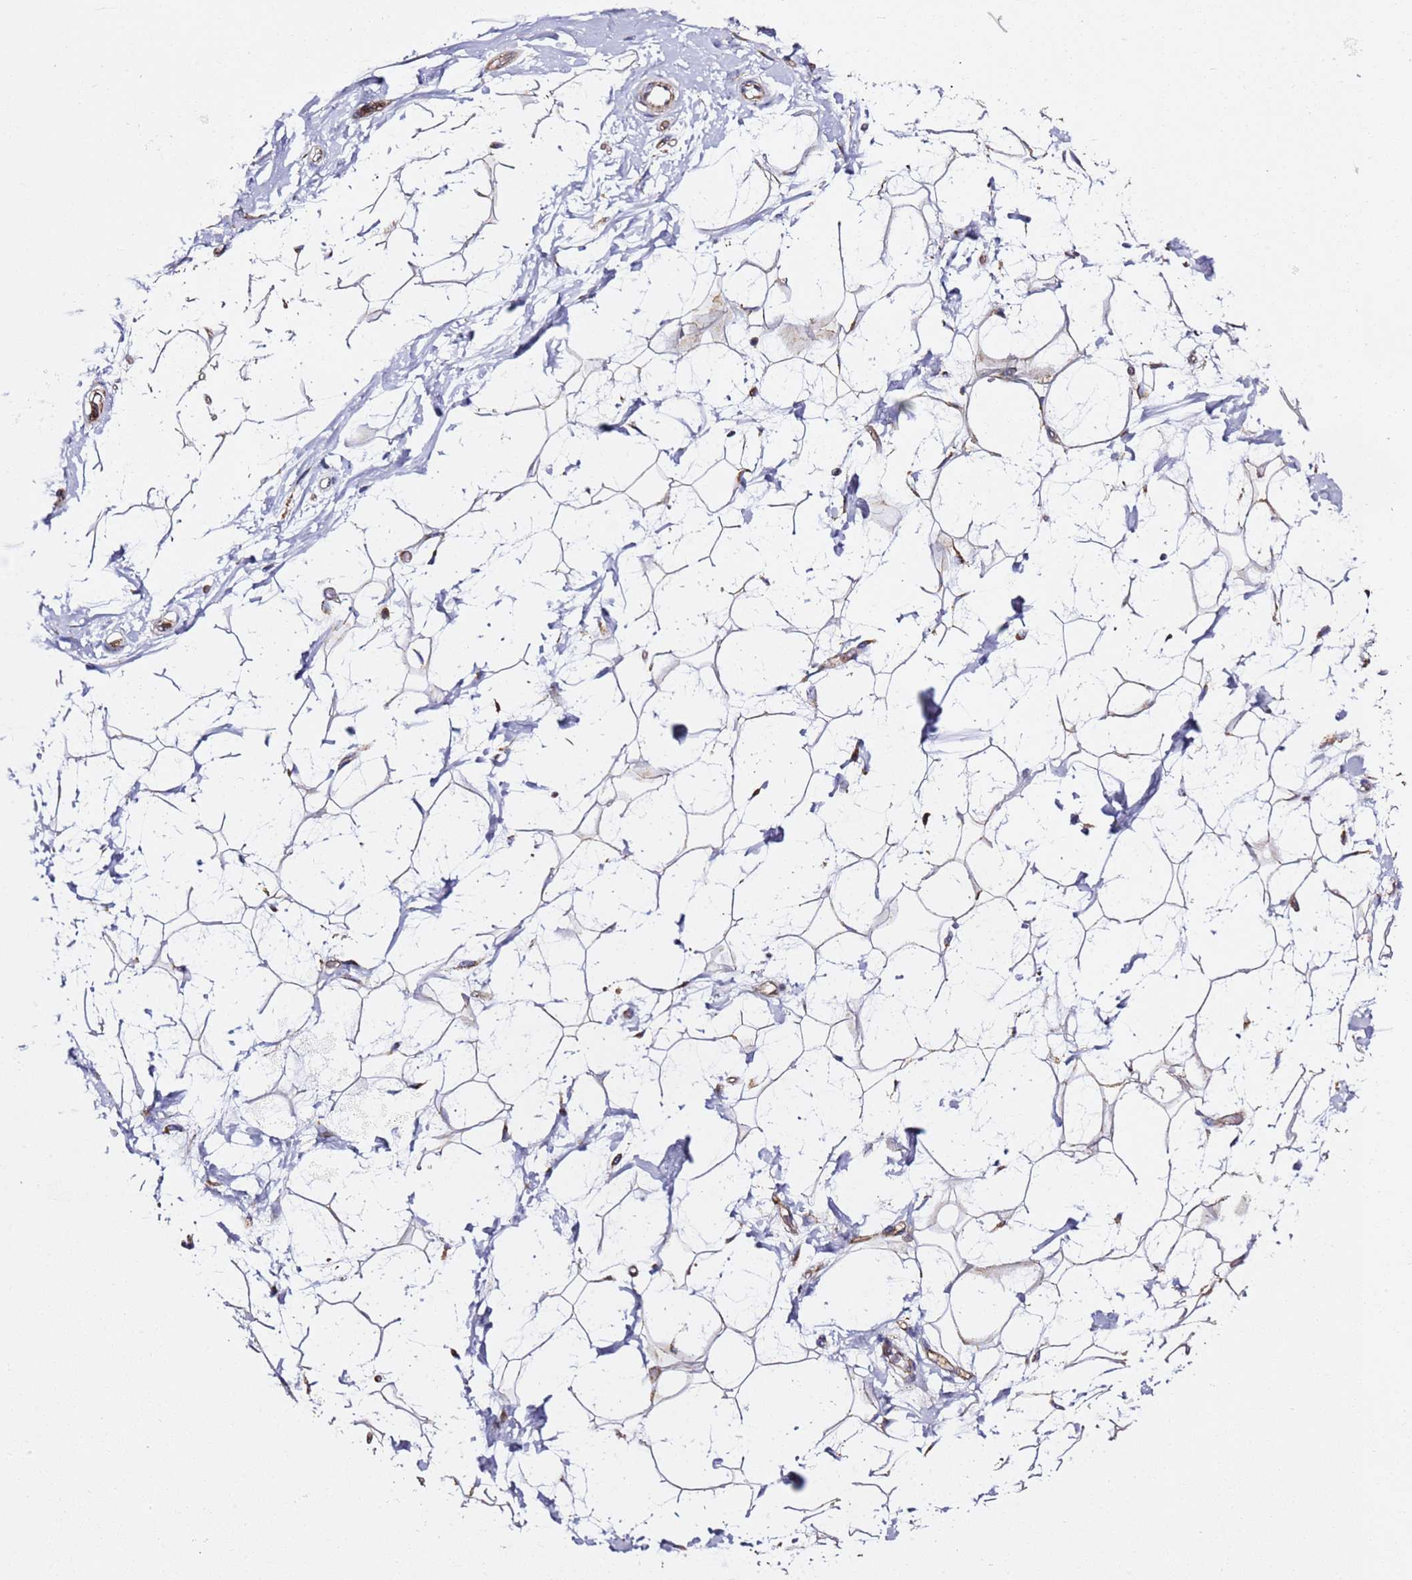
{"staining": {"intensity": "moderate", "quantity": ">75%", "location": "cytoplasmic/membranous"}, "tissue": "adipose tissue", "cell_type": "Adipocytes", "image_type": "normal", "snomed": [{"axis": "morphology", "description": "Normal tissue, NOS"}, {"axis": "topography", "description": "Breast"}], "caption": "Moderate cytoplasmic/membranous staining for a protein is present in approximately >75% of adipocytes of benign adipose tissue using immunohistochemistry (IHC).", "gene": "NDUFA3", "patient": {"sex": "female", "age": 26}}